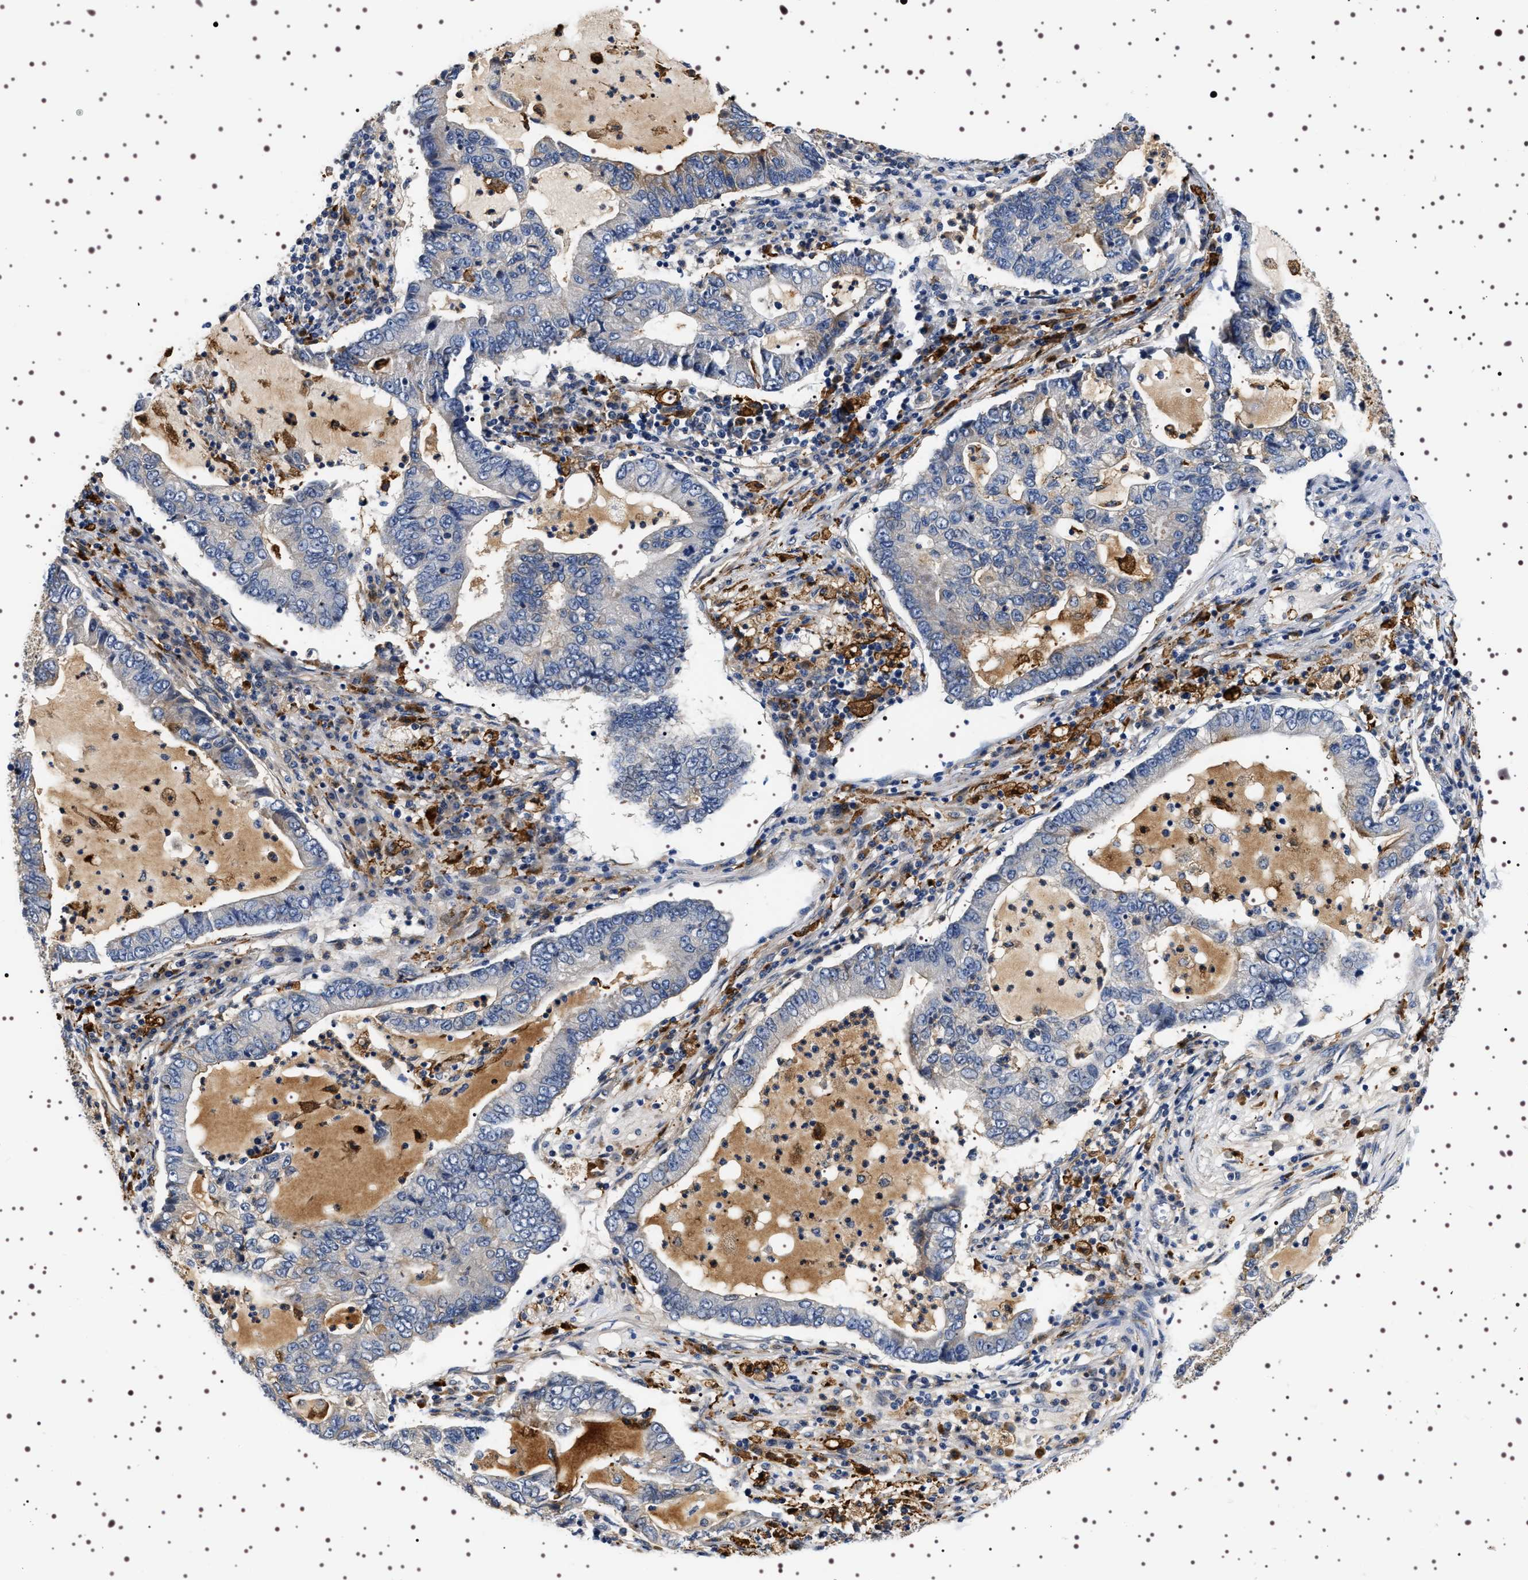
{"staining": {"intensity": "moderate", "quantity": "25%-75%", "location": "cytoplasmic/membranous"}, "tissue": "lung cancer", "cell_type": "Tumor cells", "image_type": "cancer", "snomed": [{"axis": "morphology", "description": "Adenocarcinoma, NOS"}, {"axis": "topography", "description": "Lung"}], "caption": "The photomicrograph shows immunohistochemical staining of lung adenocarcinoma. There is moderate cytoplasmic/membranous expression is seen in about 25%-75% of tumor cells.", "gene": "ALPL", "patient": {"sex": "female", "age": 51}}